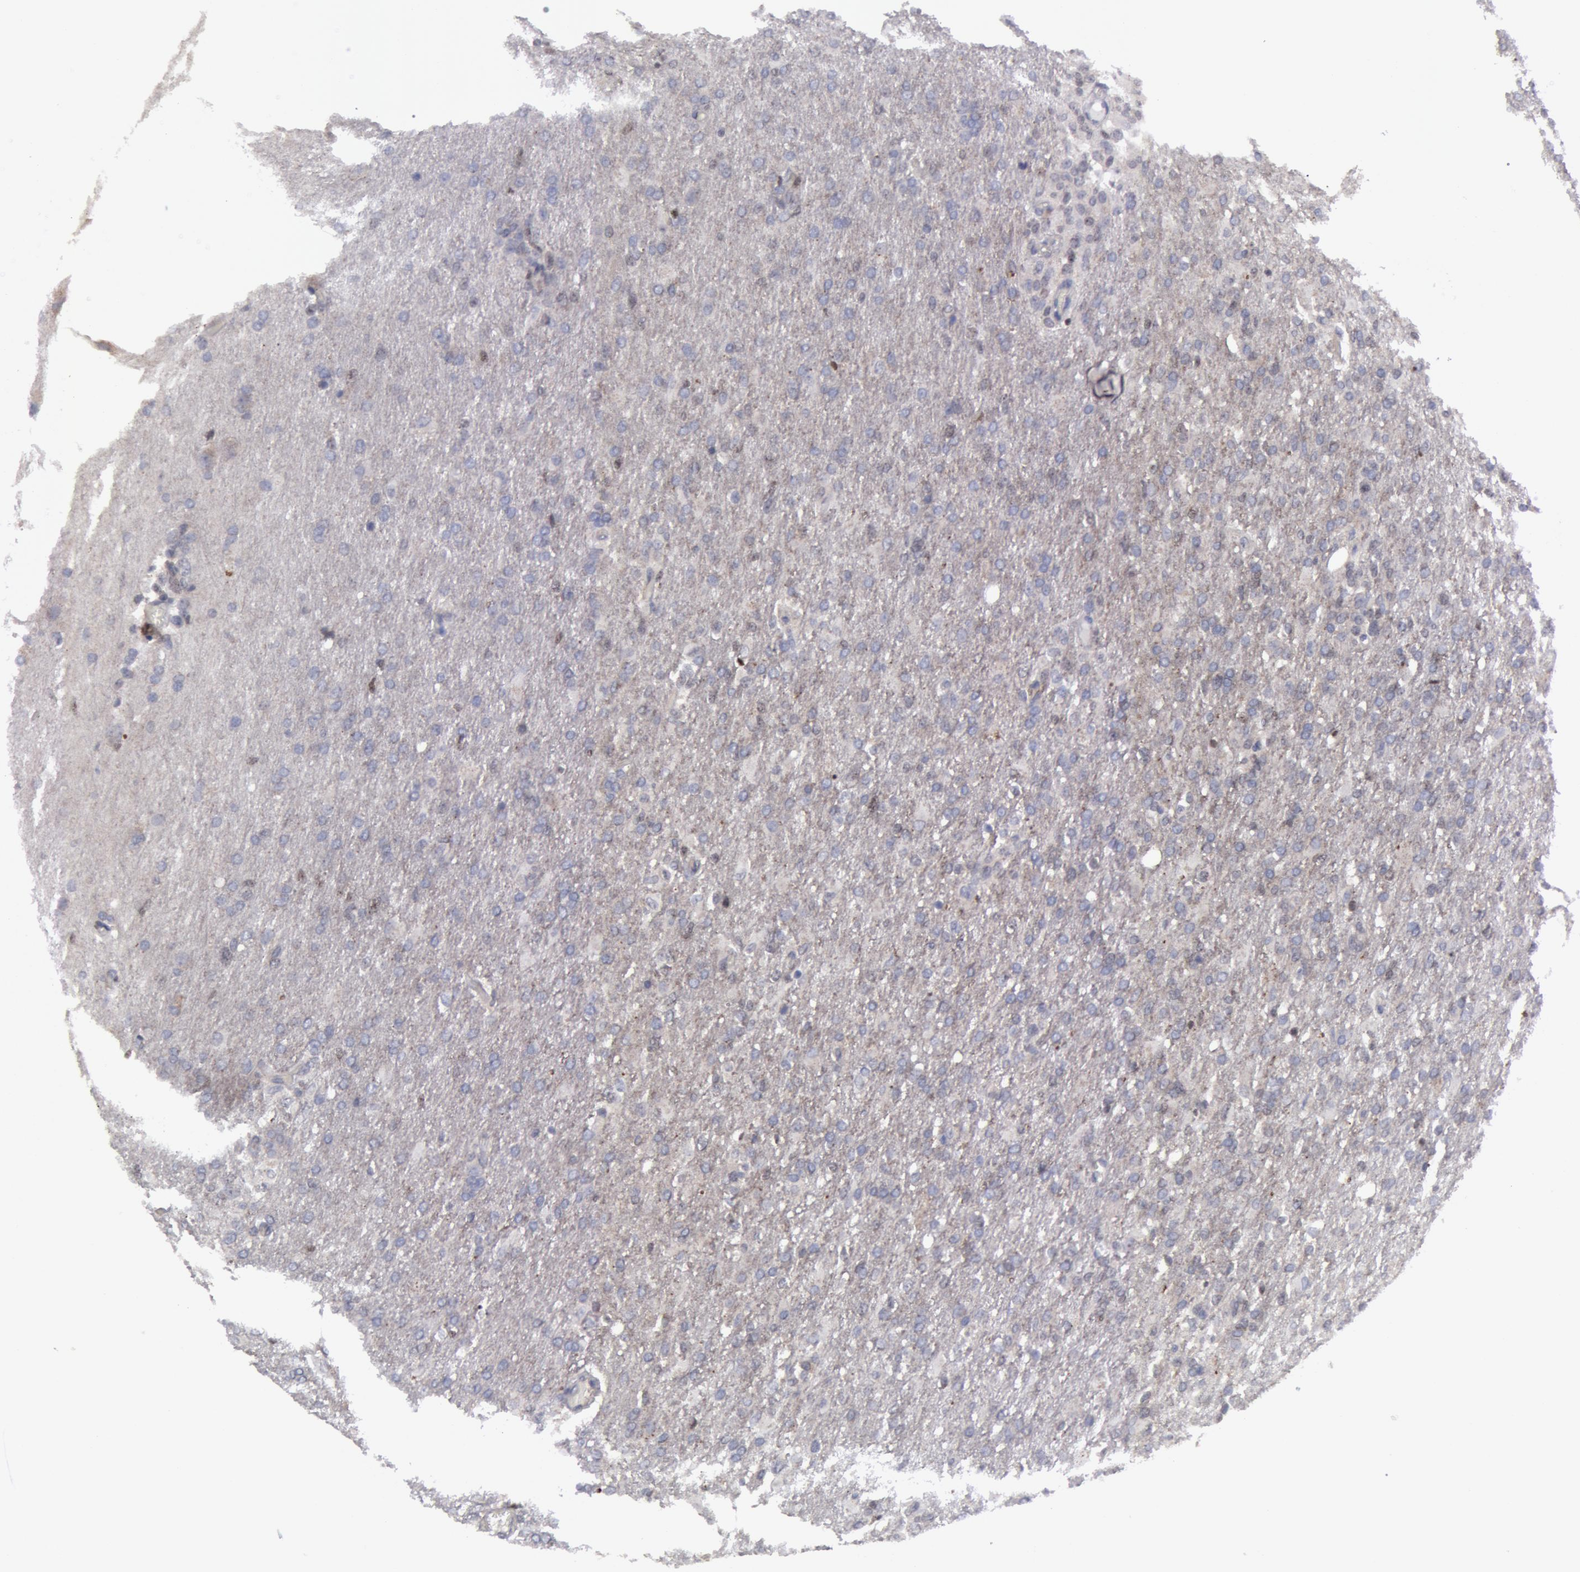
{"staining": {"intensity": "weak", "quantity": "<25%", "location": "nuclear"}, "tissue": "glioma", "cell_type": "Tumor cells", "image_type": "cancer", "snomed": [{"axis": "morphology", "description": "Glioma, malignant, High grade"}, {"axis": "topography", "description": "Brain"}], "caption": "Micrograph shows no protein expression in tumor cells of high-grade glioma (malignant) tissue.", "gene": "ERBB2", "patient": {"sex": "male", "age": 68}}